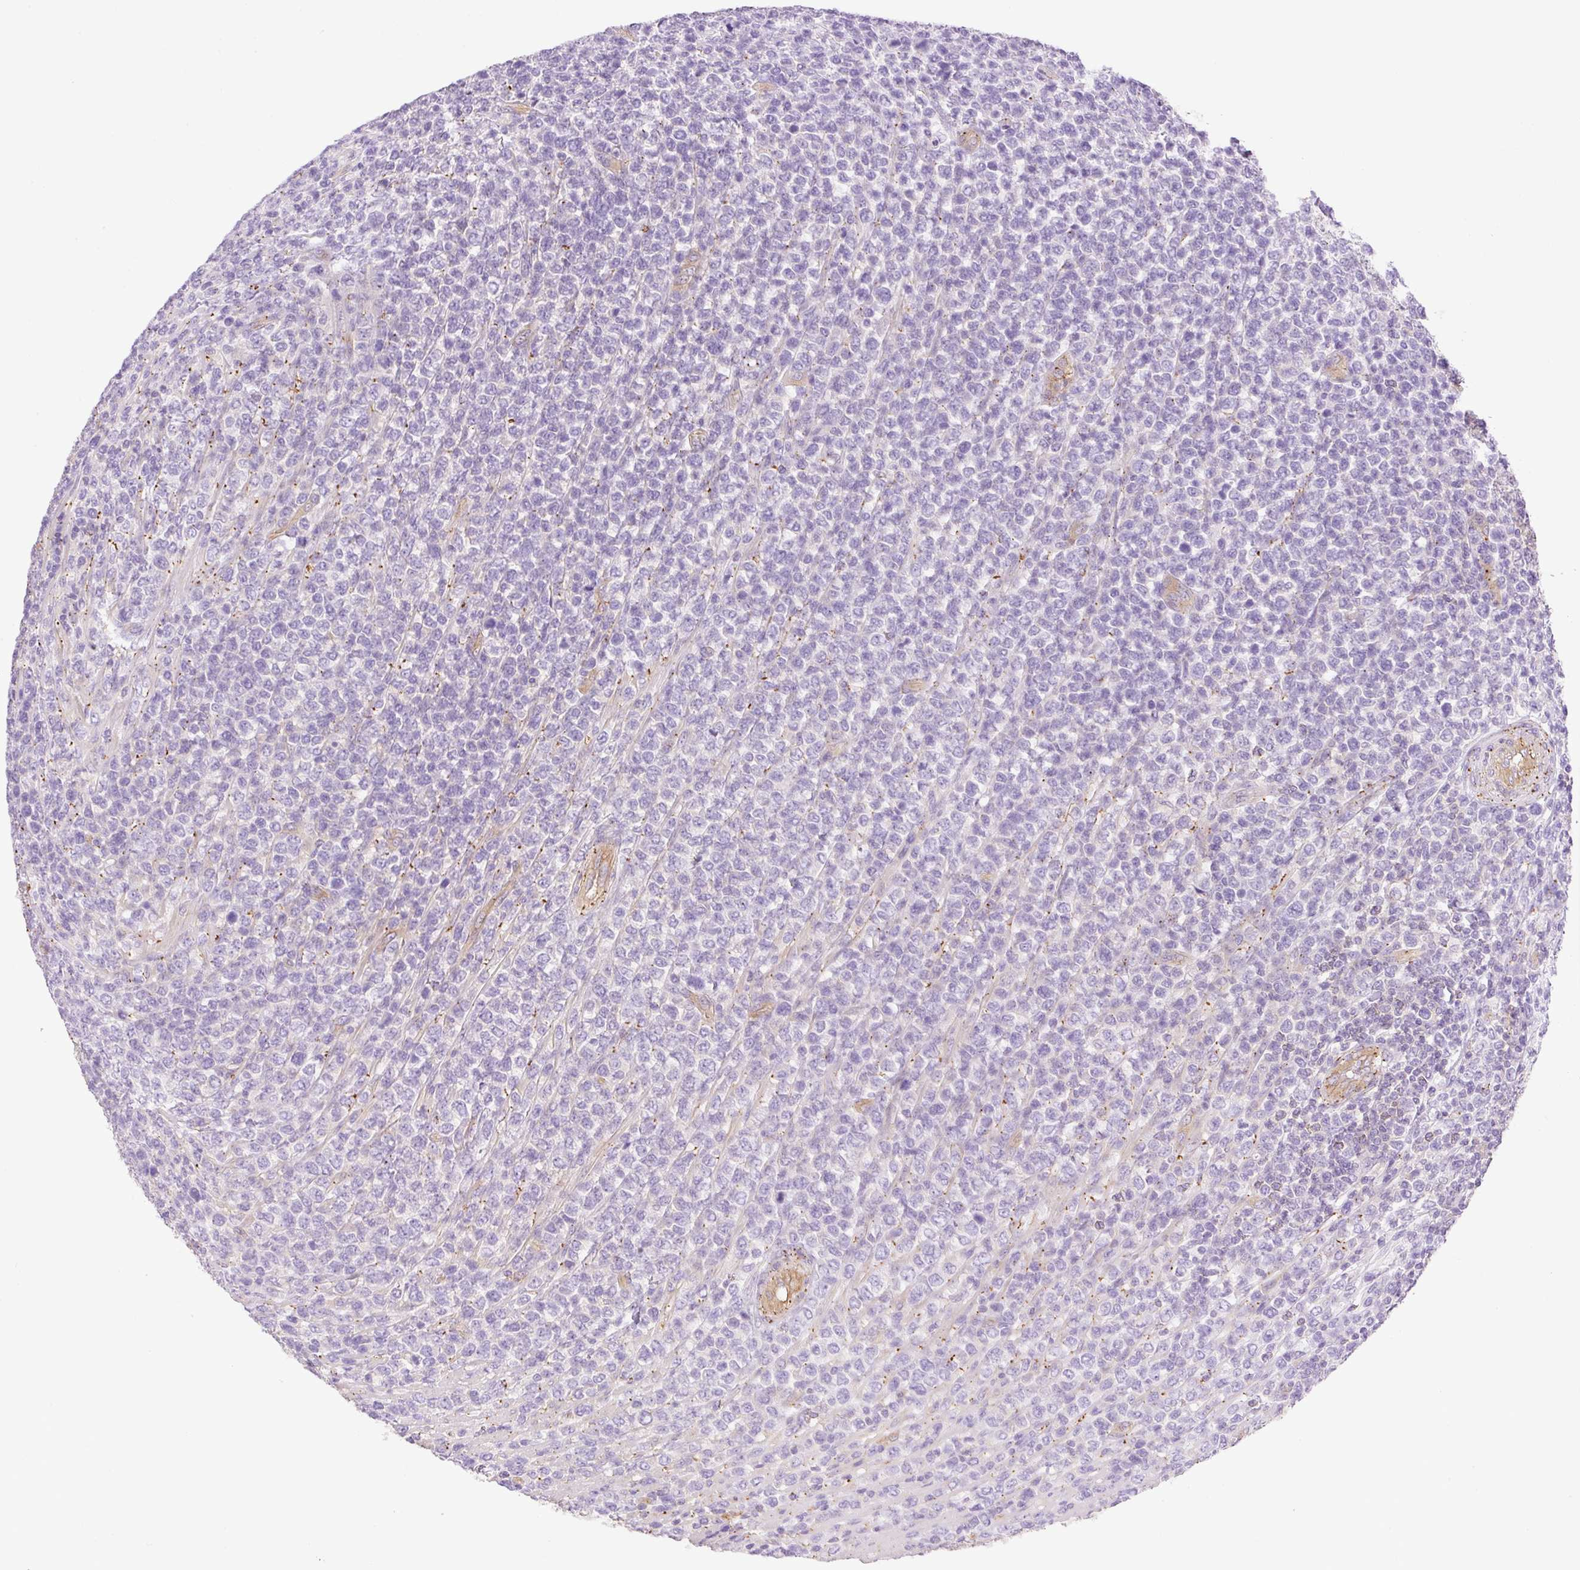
{"staining": {"intensity": "negative", "quantity": "none", "location": "none"}, "tissue": "lymphoma", "cell_type": "Tumor cells", "image_type": "cancer", "snomed": [{"axis": "morphology", "description": "Malignant lymphoma, non-Hodgkin's type, High grade"}, {"axis": "topography", "description": "Soft tissue"}], "caption": "Tumor cells are negative for brown protein staining in malignant lymphoma, non-Hodgkin's type (high-grade).", "gene": "EHD3", "patient": {"sex": "female", "age": 56}}